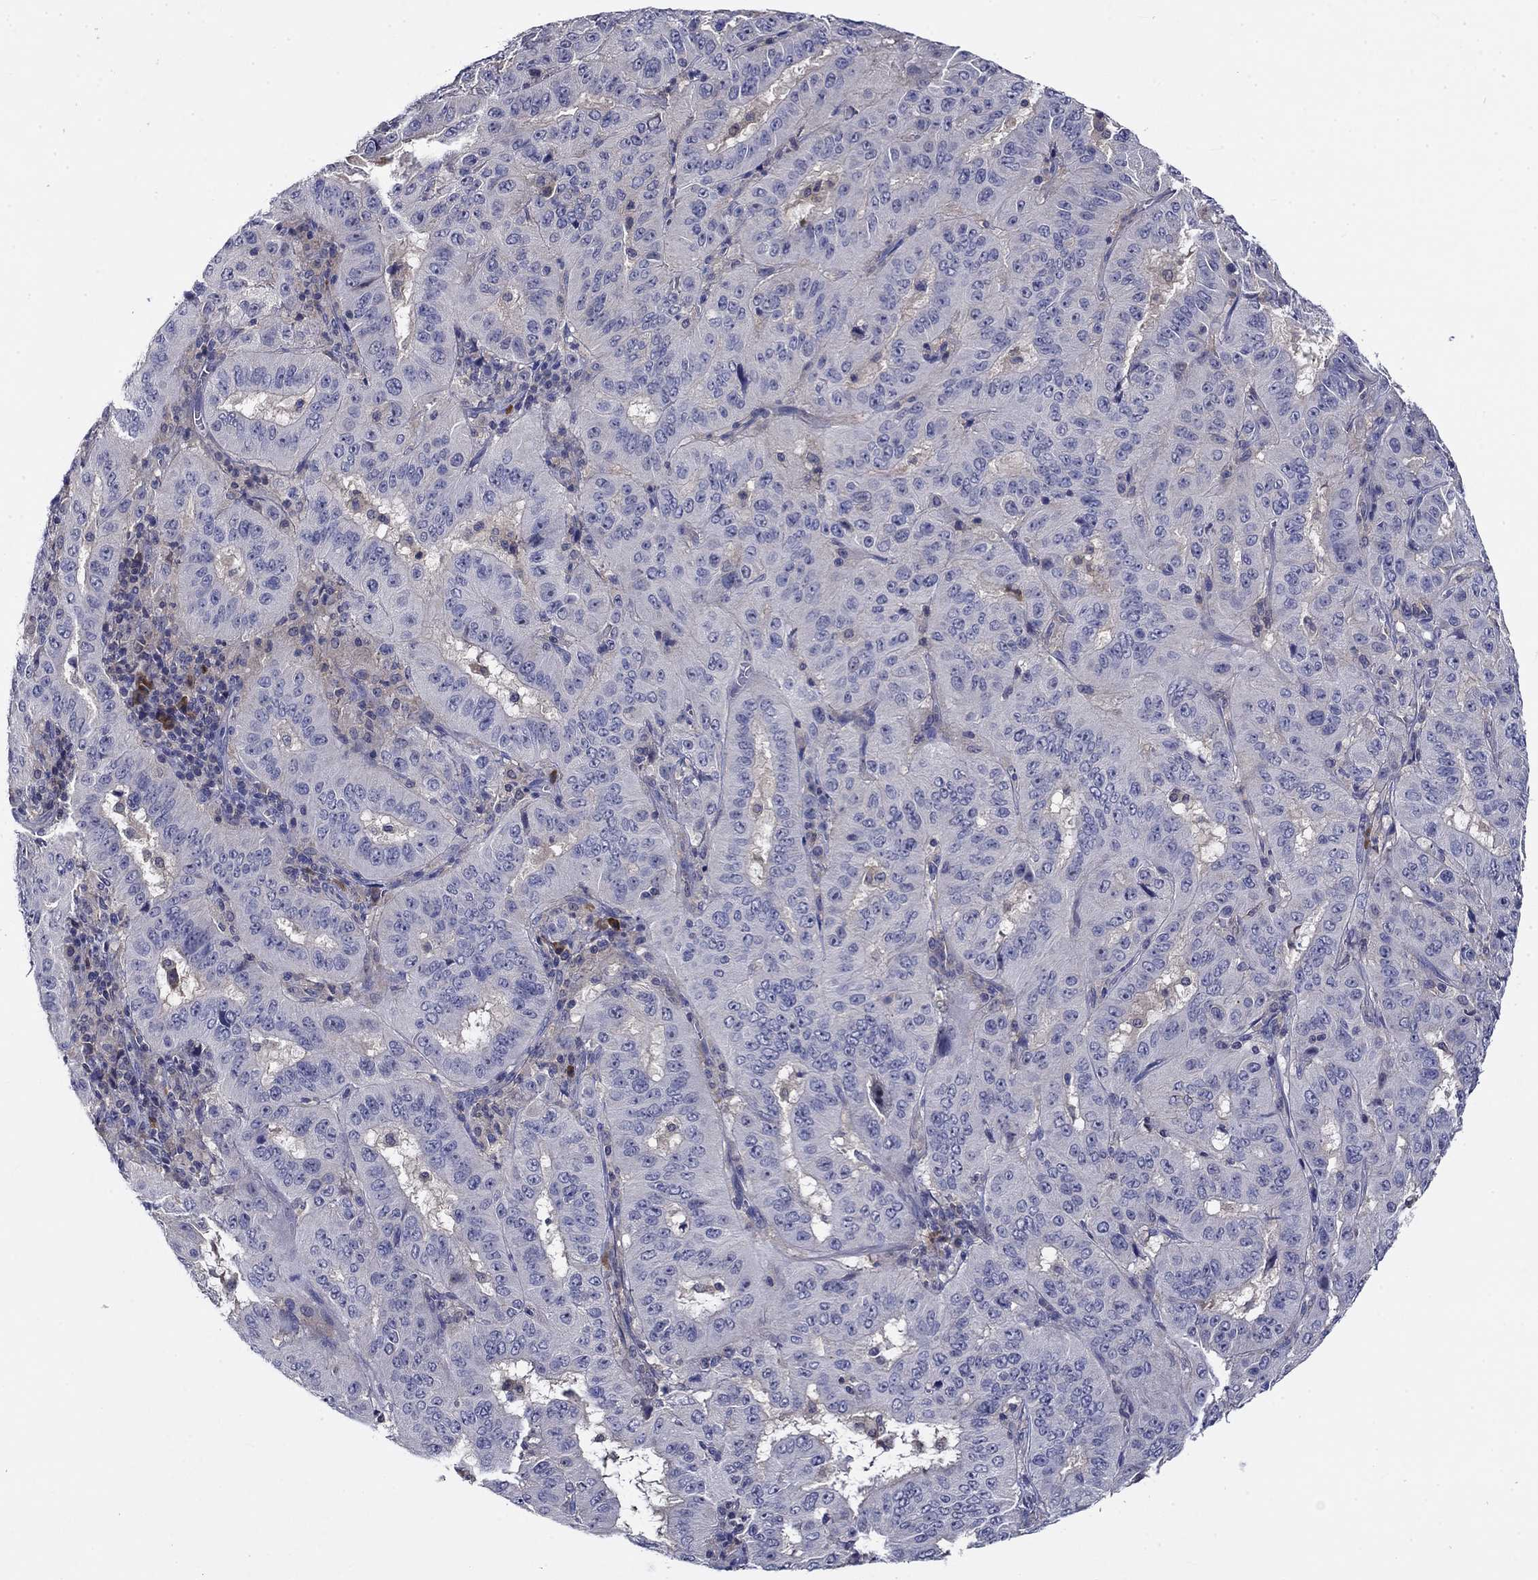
{"staining": {"intensity": "negative", "quantity": "none", "location": "none"}, "tissue": "pancreatic cancer", "cell_type": "Tumor cells", "image_type": "cancer", "snomed": [{"axis": "morphology", "description": "Adenocarcinoma, NOS"}, {"axis": "topography", "description": "Pancreas"}], "caption": "An IHC histopathology image of pancreatic adenocarcinoma is shown. There is no staining in tumor cells of pancreatic adenocarcinoma.", "gene": "POU2F2", "patient": {"sex": "male", "age": 63}}